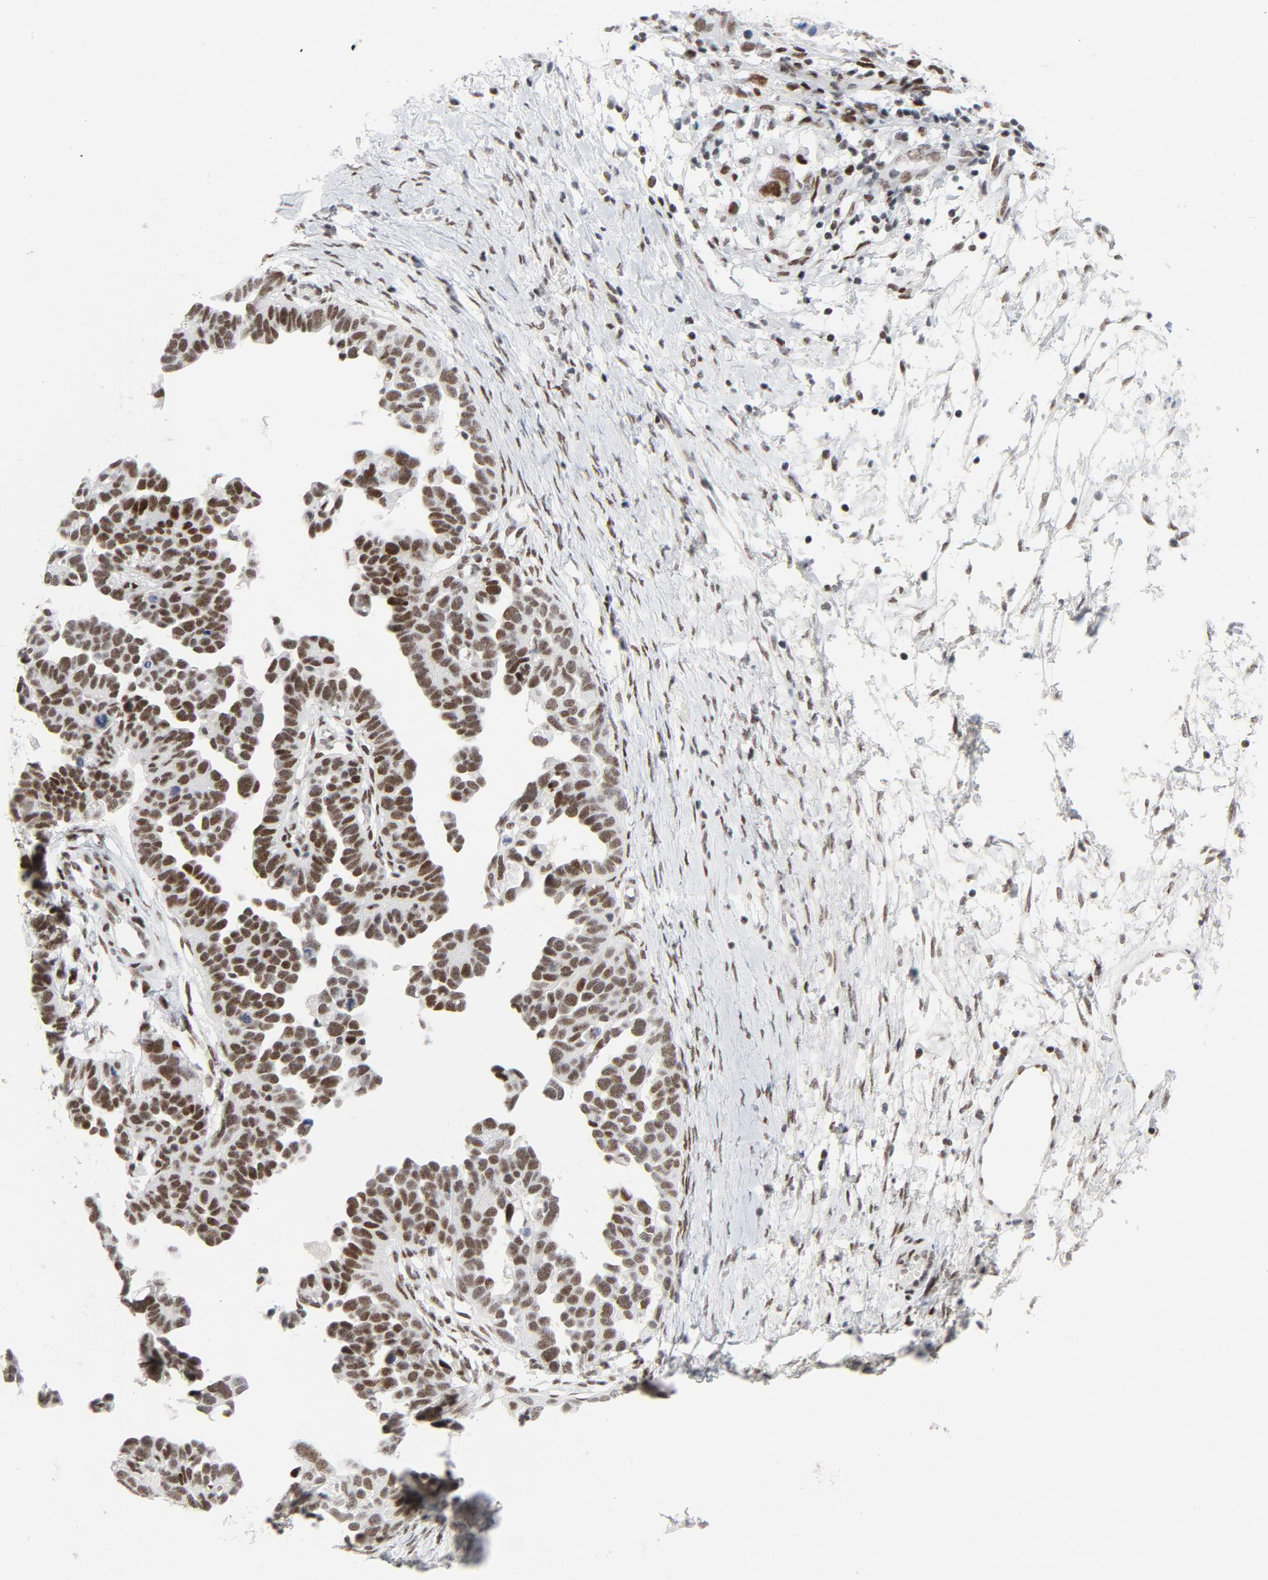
{"staining": {"intensity": "moderate", "quantity": ">75%", "location": "nuclear"}, "tissue": "ovarian cancer", "cell_type": "Tumor cells", "image_type": "cancer", "snomed": [{"axis": "morphology", "description": "Cystadenocarcinoma, serous, NOS"}, {"axis": "topography", "description": "Ovary"}], "caption": "Protein expression analysis of human ovarian cancer (serous cystadenocarcinoma) reveals moderate nuclear staining in about >75% of tumor cells.", "gene": "HSF1", "patient": {"sex": "female", "age": 54}}